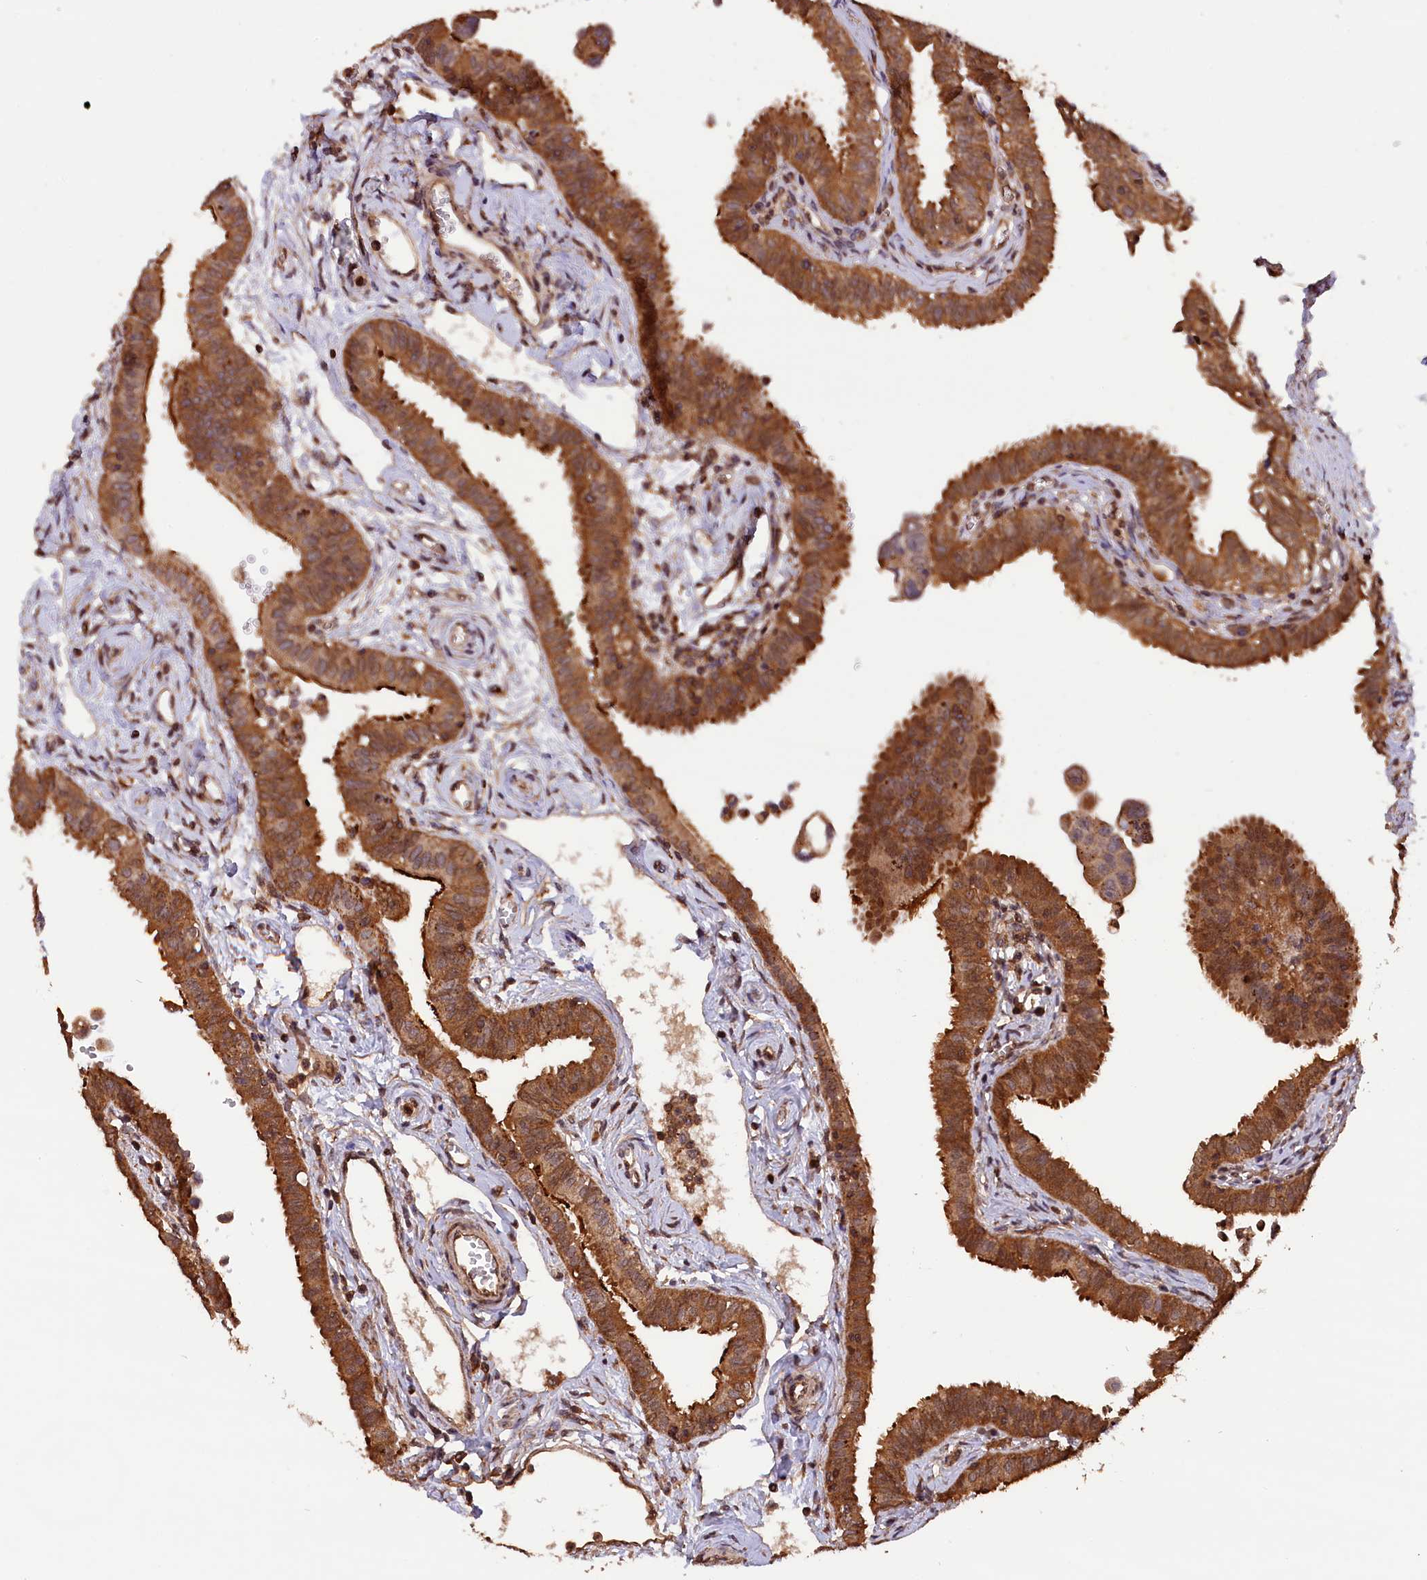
{"staining": {"intensity": "strong", "quantity": ">75%", "location": "cytoplasmic/membranous,nuclear"}, "tissue": "fallopian tube", "cell_type": "Glandular cells", "image_type": "normal", "snomed": [{"axis": "morphology", "description": "Normal tissue, NOS"}, {"axis": "morphology", "description": "Carcinoma, NOS"}, {"axis": "topography", "description": "Fallopian tube"}, {"axis": "topography", "description": "Ovary"}], "caption": "Fallopian tube stained with immunohistochemistry (IHC) demonstrates strong cytoplasmic/membranous,nuclear expression in about >75% of glandular cells.", "gene": "IST1", "patient": {"sex": "female", "age": 59}}